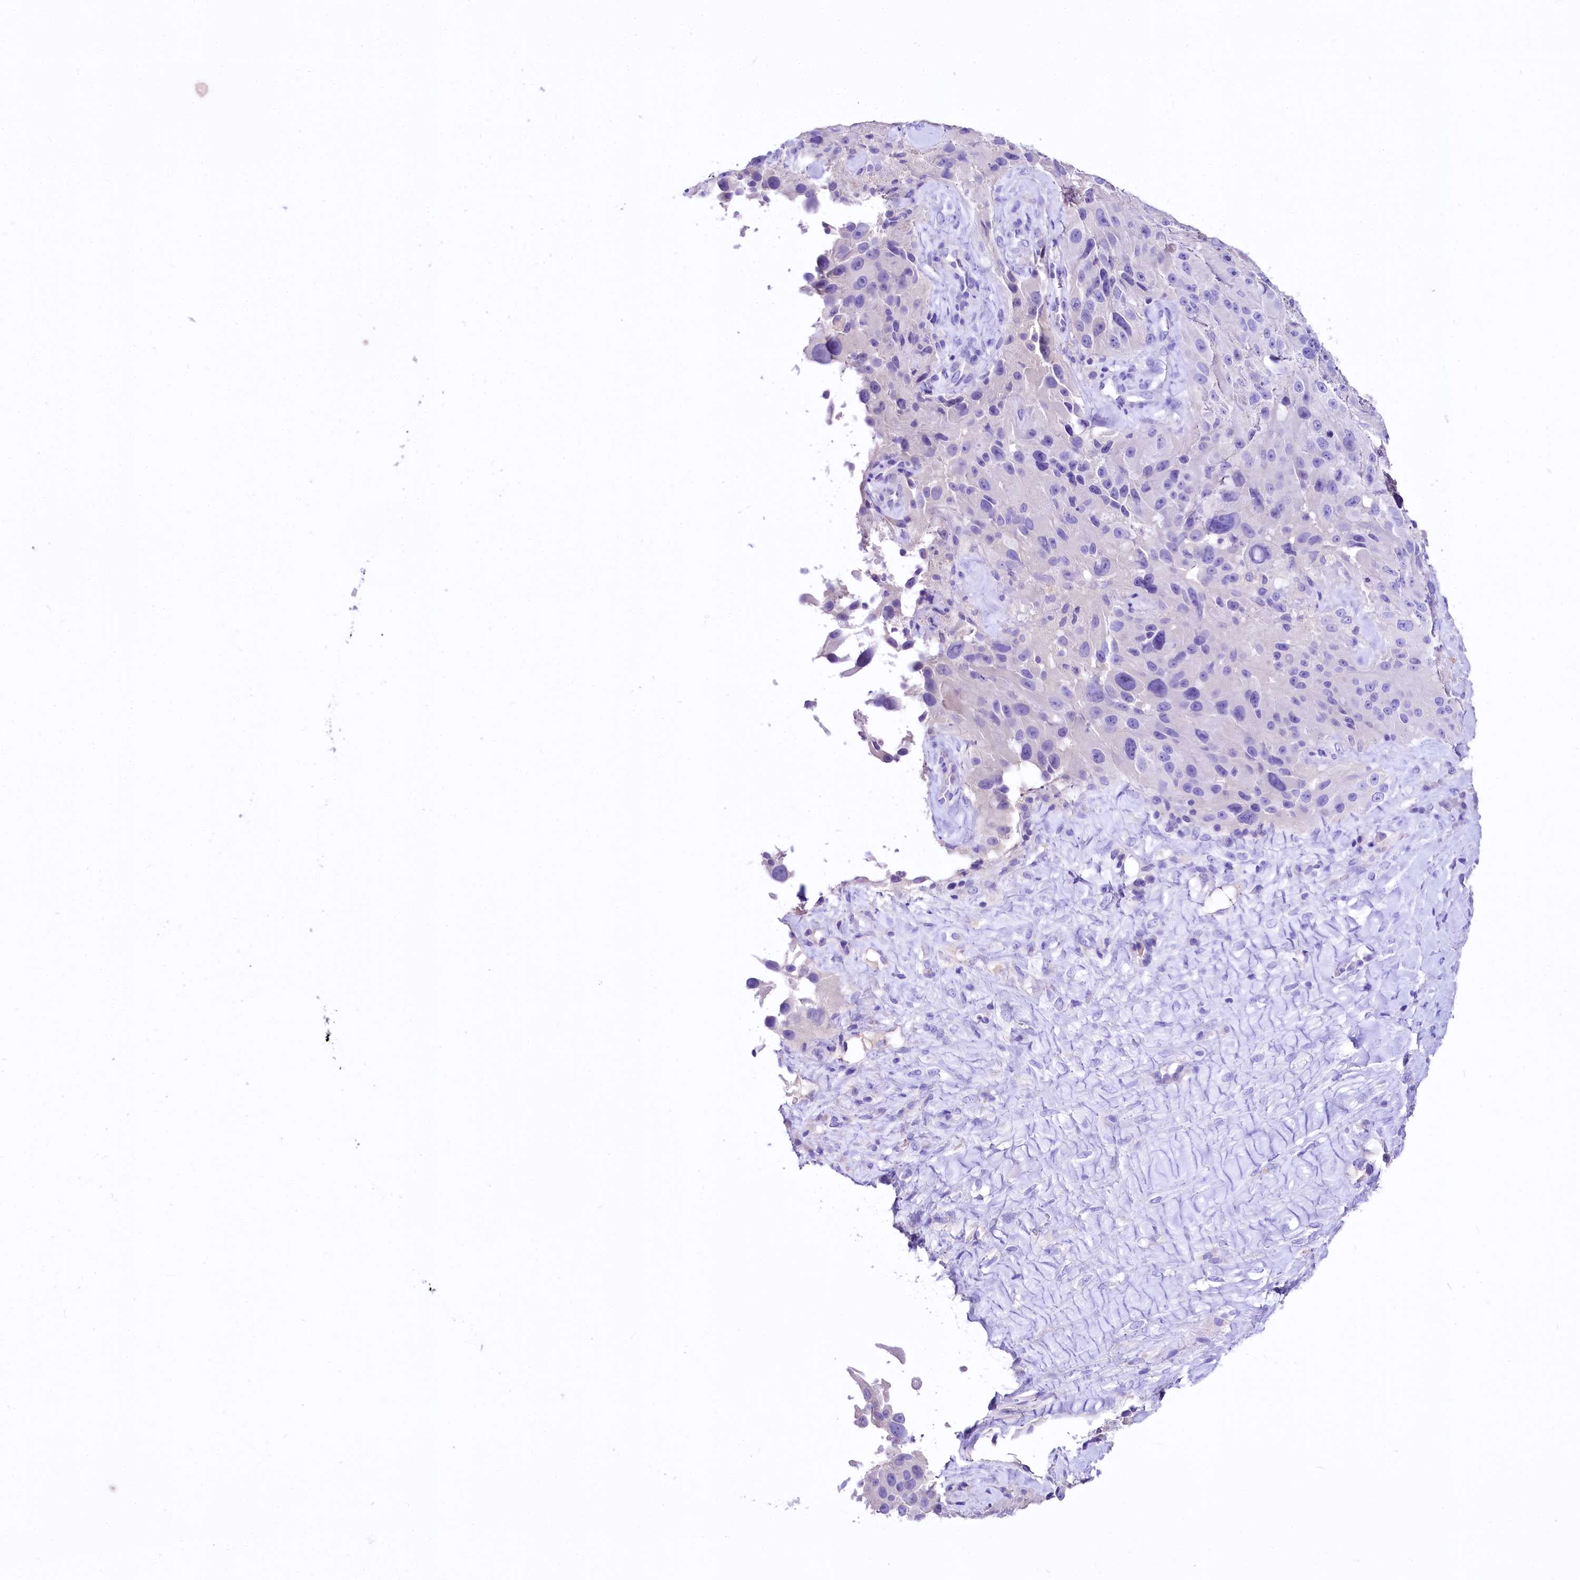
{"staining": {"intensity": "negative", "quantity": "none", "location": "none"}, "tissue": "melanoma", "cell_type": "Tumor cells", "image_type": "cancer", "snomed": [{"axis": "morphology", "description": "Malignant melanoma, Metastatic site"}, {"axis": "topography", "description": "Lymph node"}], "caption": "Tumor cells are negative for protein expression in human melanoma.", "gene": "A2ML1", "patient": {"sex": "male", "age": 62}}